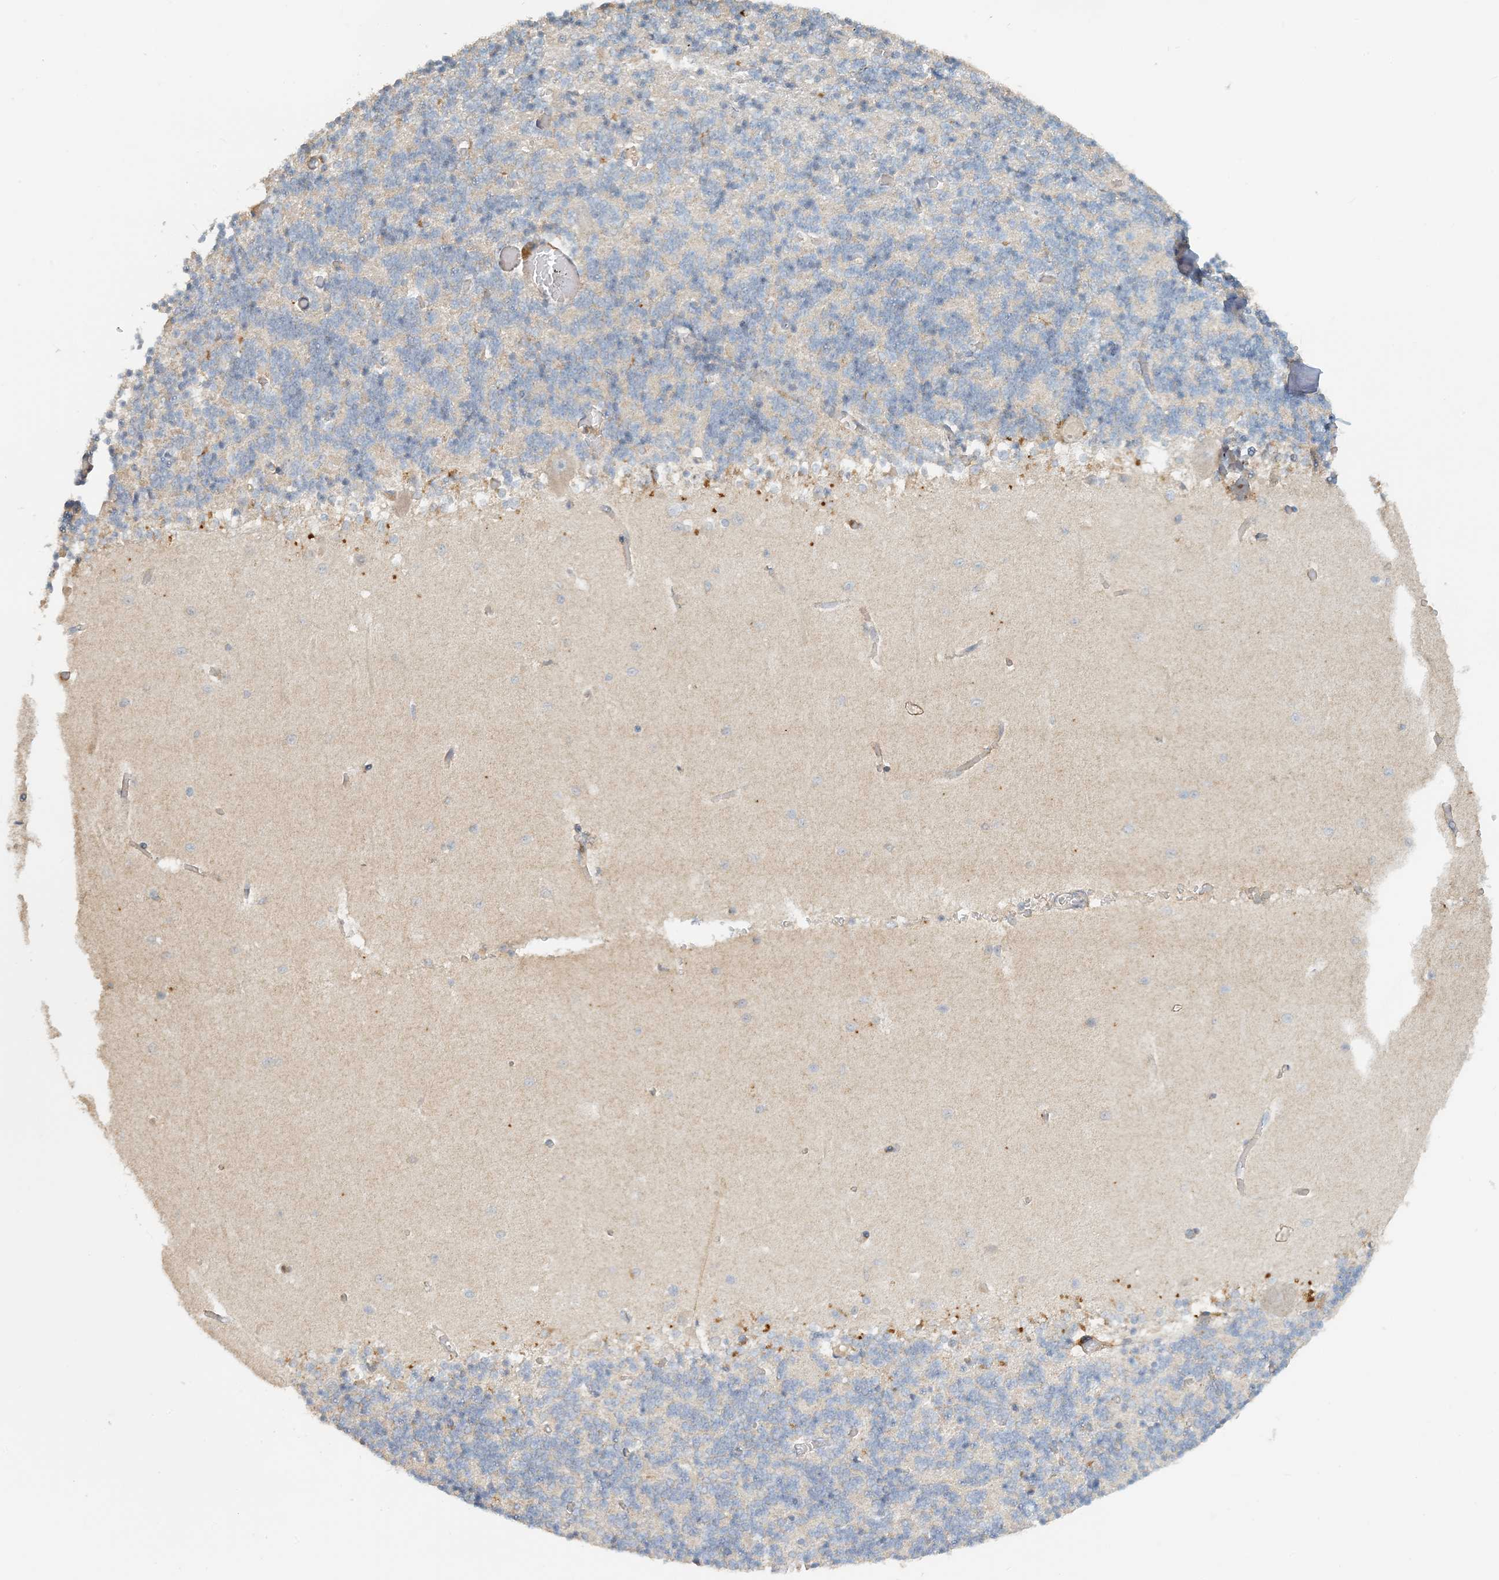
{"staining": {"intensity": "negative", "quantity": "none", "location": "none"}, "tissue": "cerebellum", "cell_type": "Cells in granular layer", "image_type": "normal", "snomed": [{"axis": "morphology", "description": "Normal tissue, NOS"}, {"axis": "topography", "description": "Cerebellum"}], "caption": "This is an immunohistochemistry (IHC) image of benign cerebellum. There is no positivity in cells in granular layer.", "gene": "SPPL2A", "patient": {"sex": "male", "age": 37}}